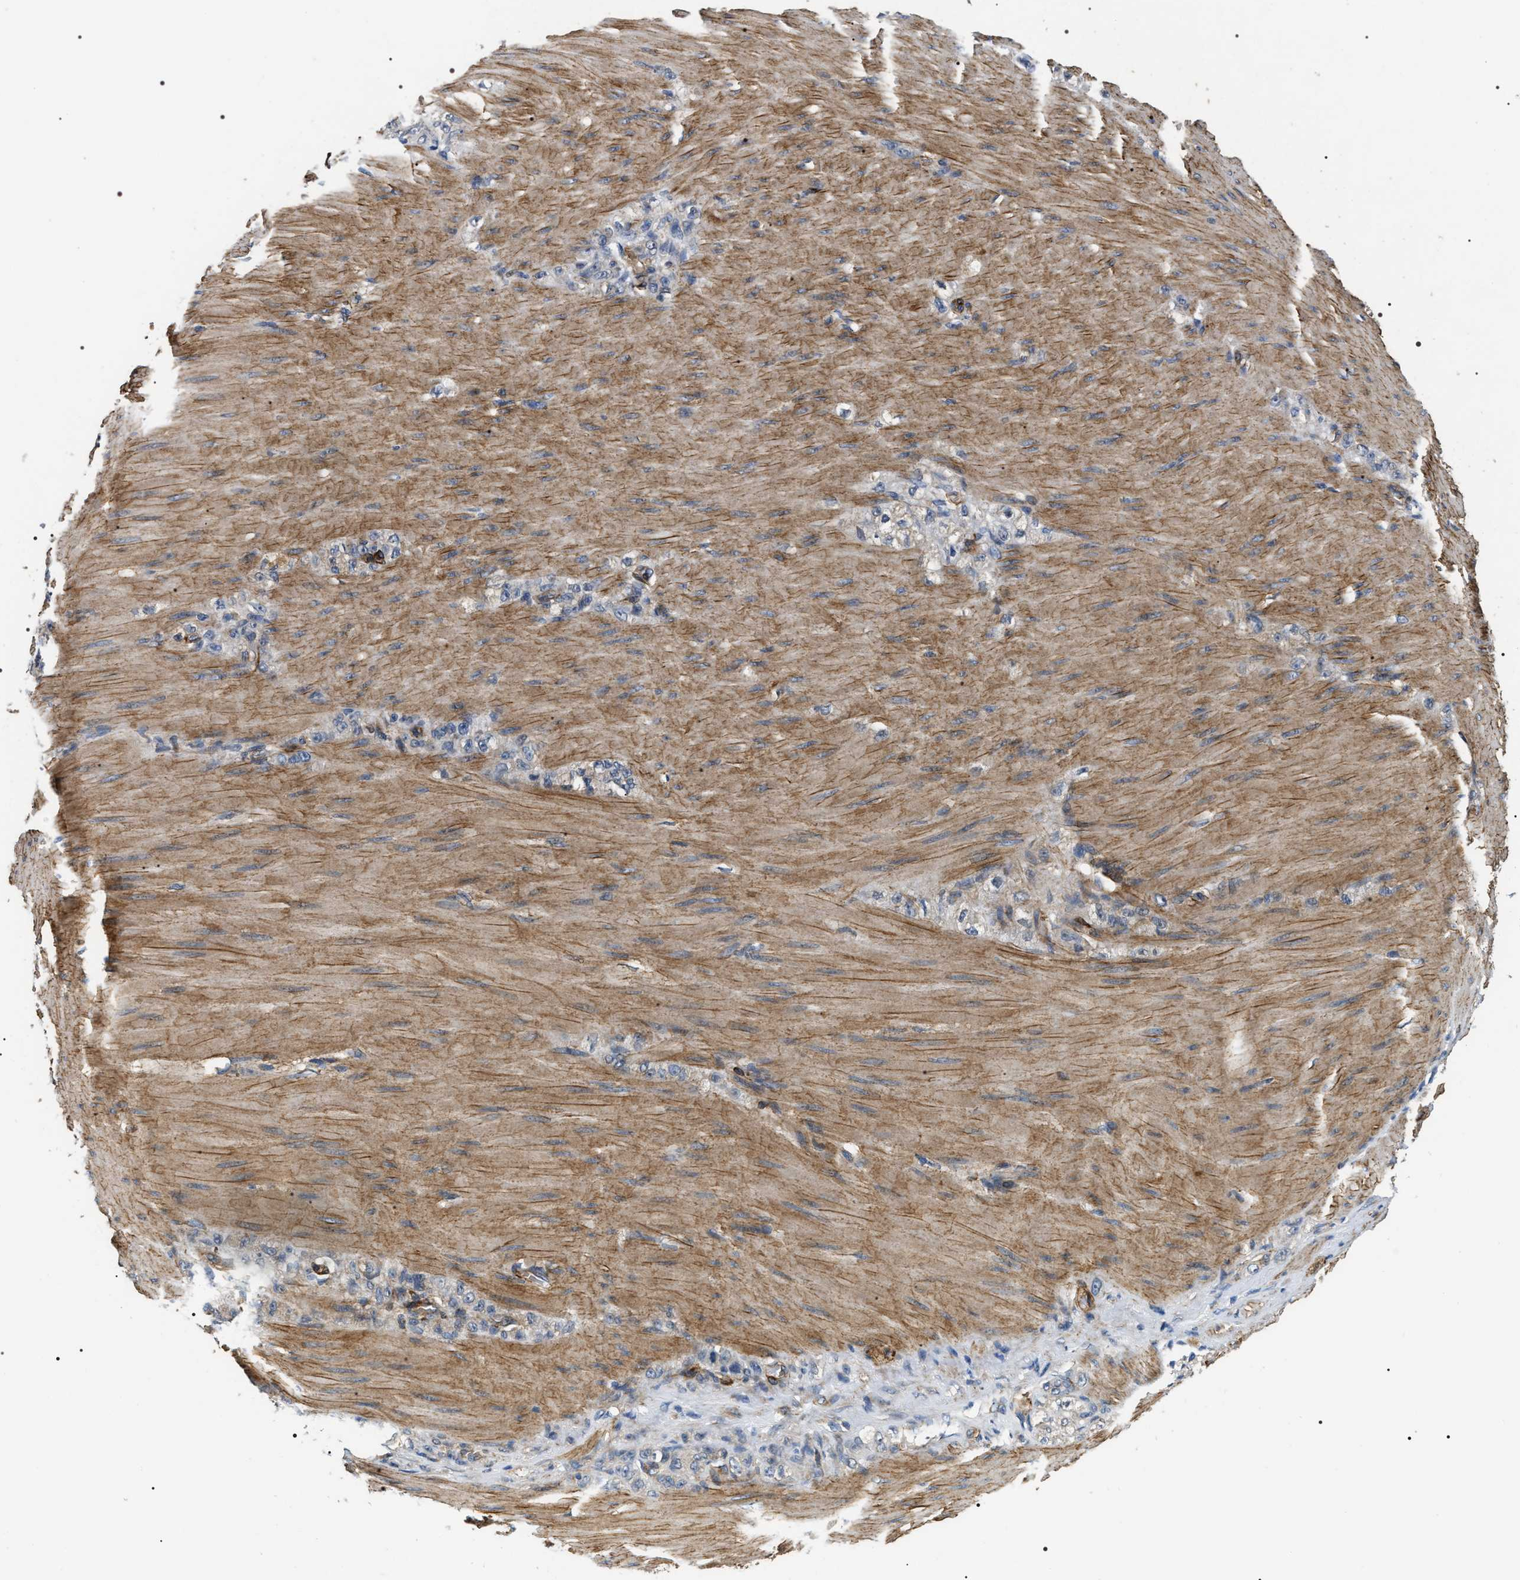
{"staining": {"intensity": "negative", "quantity": "none", "location": "none"}, "tissue": "stomach cancer", "cell_type": "Tumor cells", "image_type": "cancer", "snomed": [{"axis": "morphology", "description": "Normal tissue, NOS"}, {"axis": "morphology", "description": "Adenocarcinoma, NOS"}, {"axis": "topography", "description": "Stomach"}], "caption": "A photomicrograph of human stomach cancer (adenocarcinoma) is negative for staining in tumor cells.", "gene": "ZC3HAV1L", "patient": {"sex": "male", "age": 82}}